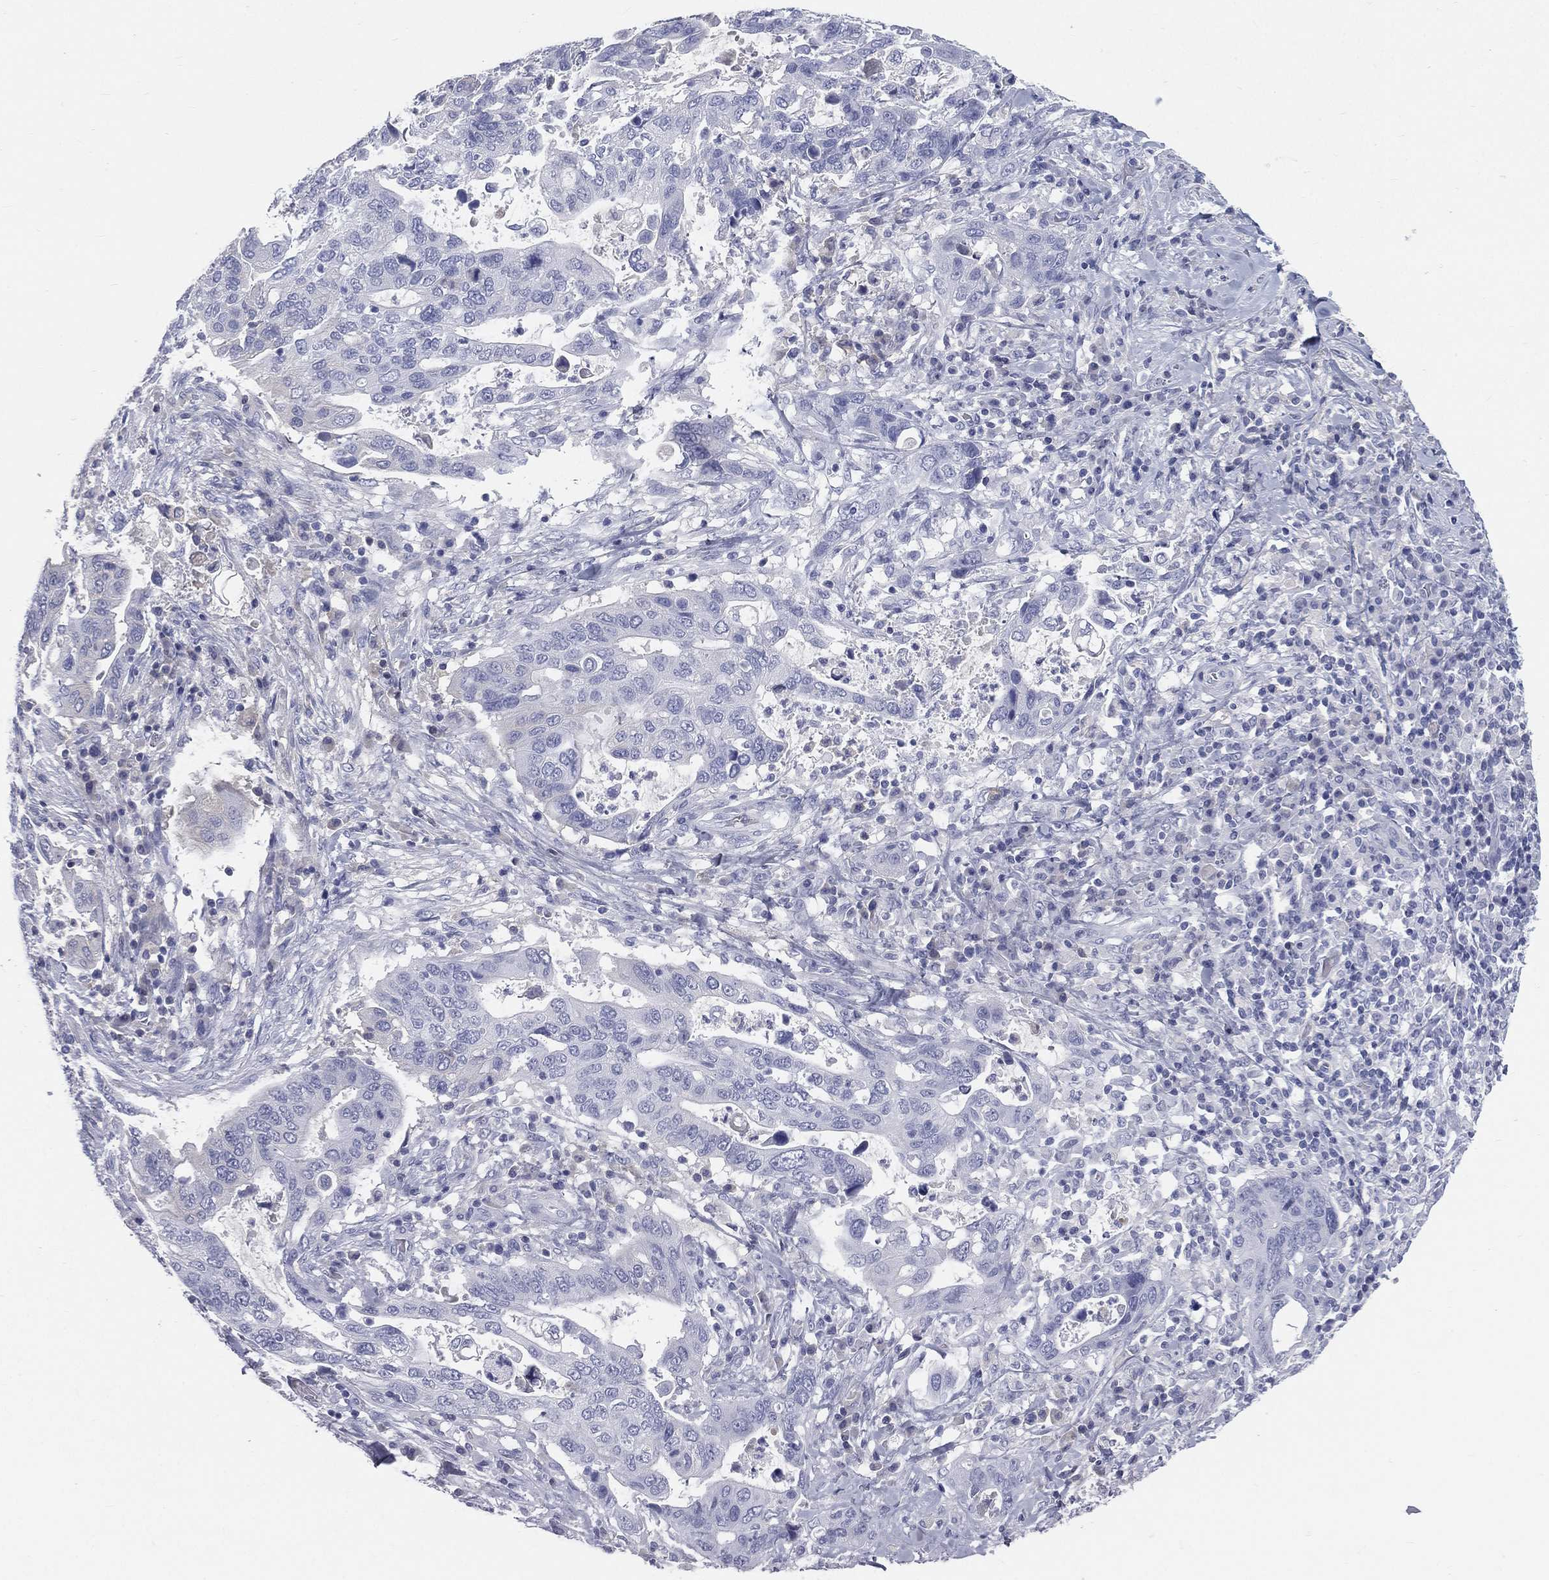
{"staining": {"intensity": "negative", "quantity": "none", "location": "none"}, "tissue": "stomach cancer", "cell_type": "Tumor cells", "image_type": "cancer", "snomed": [{"axis": "morphology", "description": "Adenocarcinoma, NOS"}, {"axis": "topography", "description": "Stomach"}], "caption": "A photomicrograph of stomach adenocarcinoma stained for a protein reveals no brown staining in tumor cells.", "gene": "HP", "patient": {"sex": "male", "age": 54}}